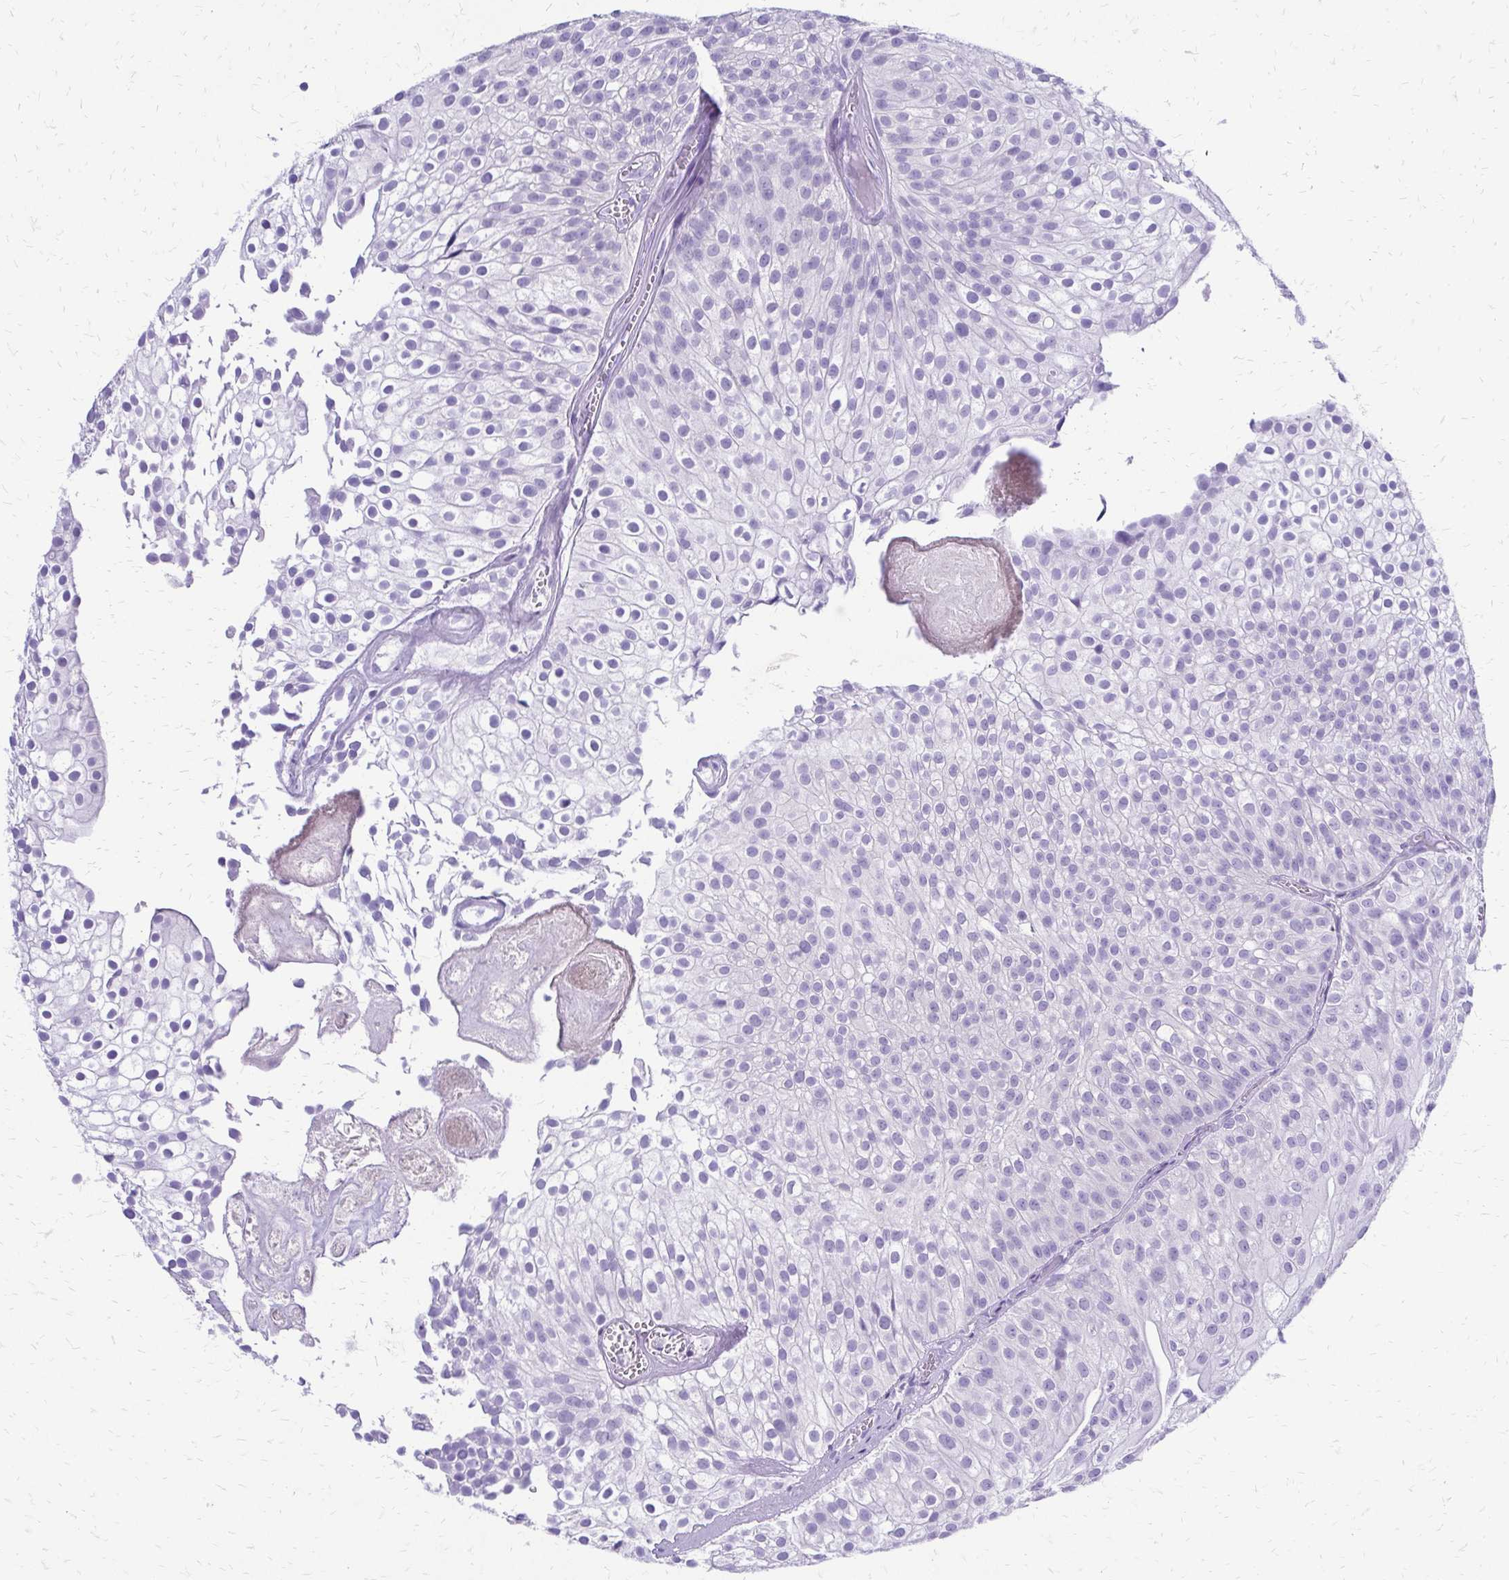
{"staining": {"intensity": "negative", "quantity": "none", "location": "none"}, "tissue": "urothelial cancer", "cell_type": "Tumor cells", "image_type": "cancer", "snomed": [{"axis": "morphology", "description": "Urothelial carcinoma, Low grade"}, {"axis": "topography", "description": "Urinary bladder"}], "caption": "Tumor cells are negative for protein expression in human urothelial cancer.", "gene": "SLC32A1", "patient": {"sex": "male", "age": 70}}